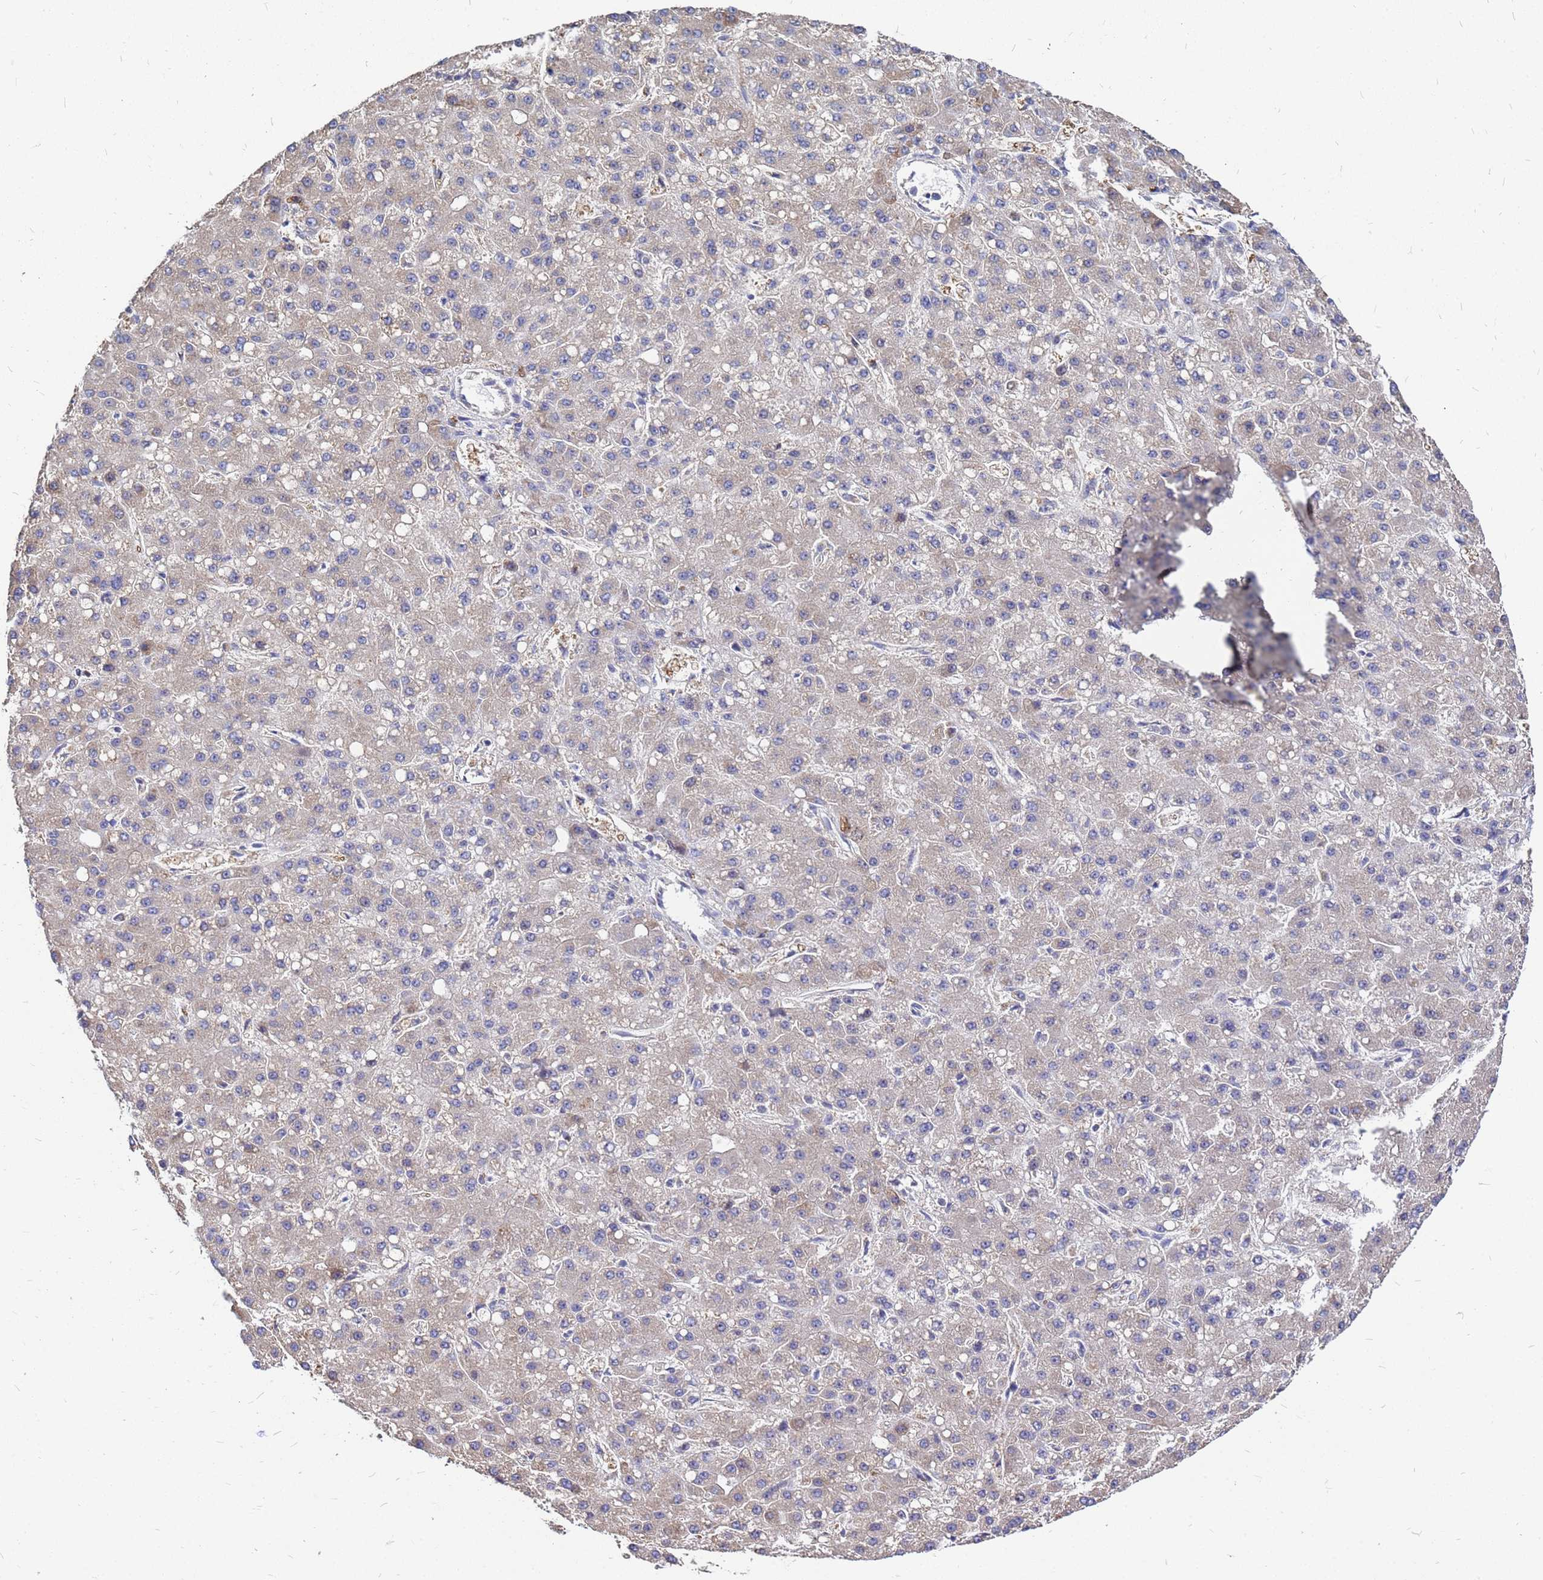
{"staining": {"intensity": "weak", "quantity": "25%-75%", "location": "cytoplasmic/membranous"}, "tissue": "liver cancer", "cell_type": "Tumor cells", "image_type": "cancer", "snomed": [{"axis": "morphology", "description": "Carcinoma, Hepatocellular, NOS"}, {"axis": "topography", "description": "Liver"}], "caption": "Immunohistochemical staining of human liver hepatocellular carcinoma demonstrates low levels of weak cytoplasmic/membranous staining in approximately 25%-75% of tumor cells.", "gene": "MOB2", "patient": {"sex": "male", "age": 67}}